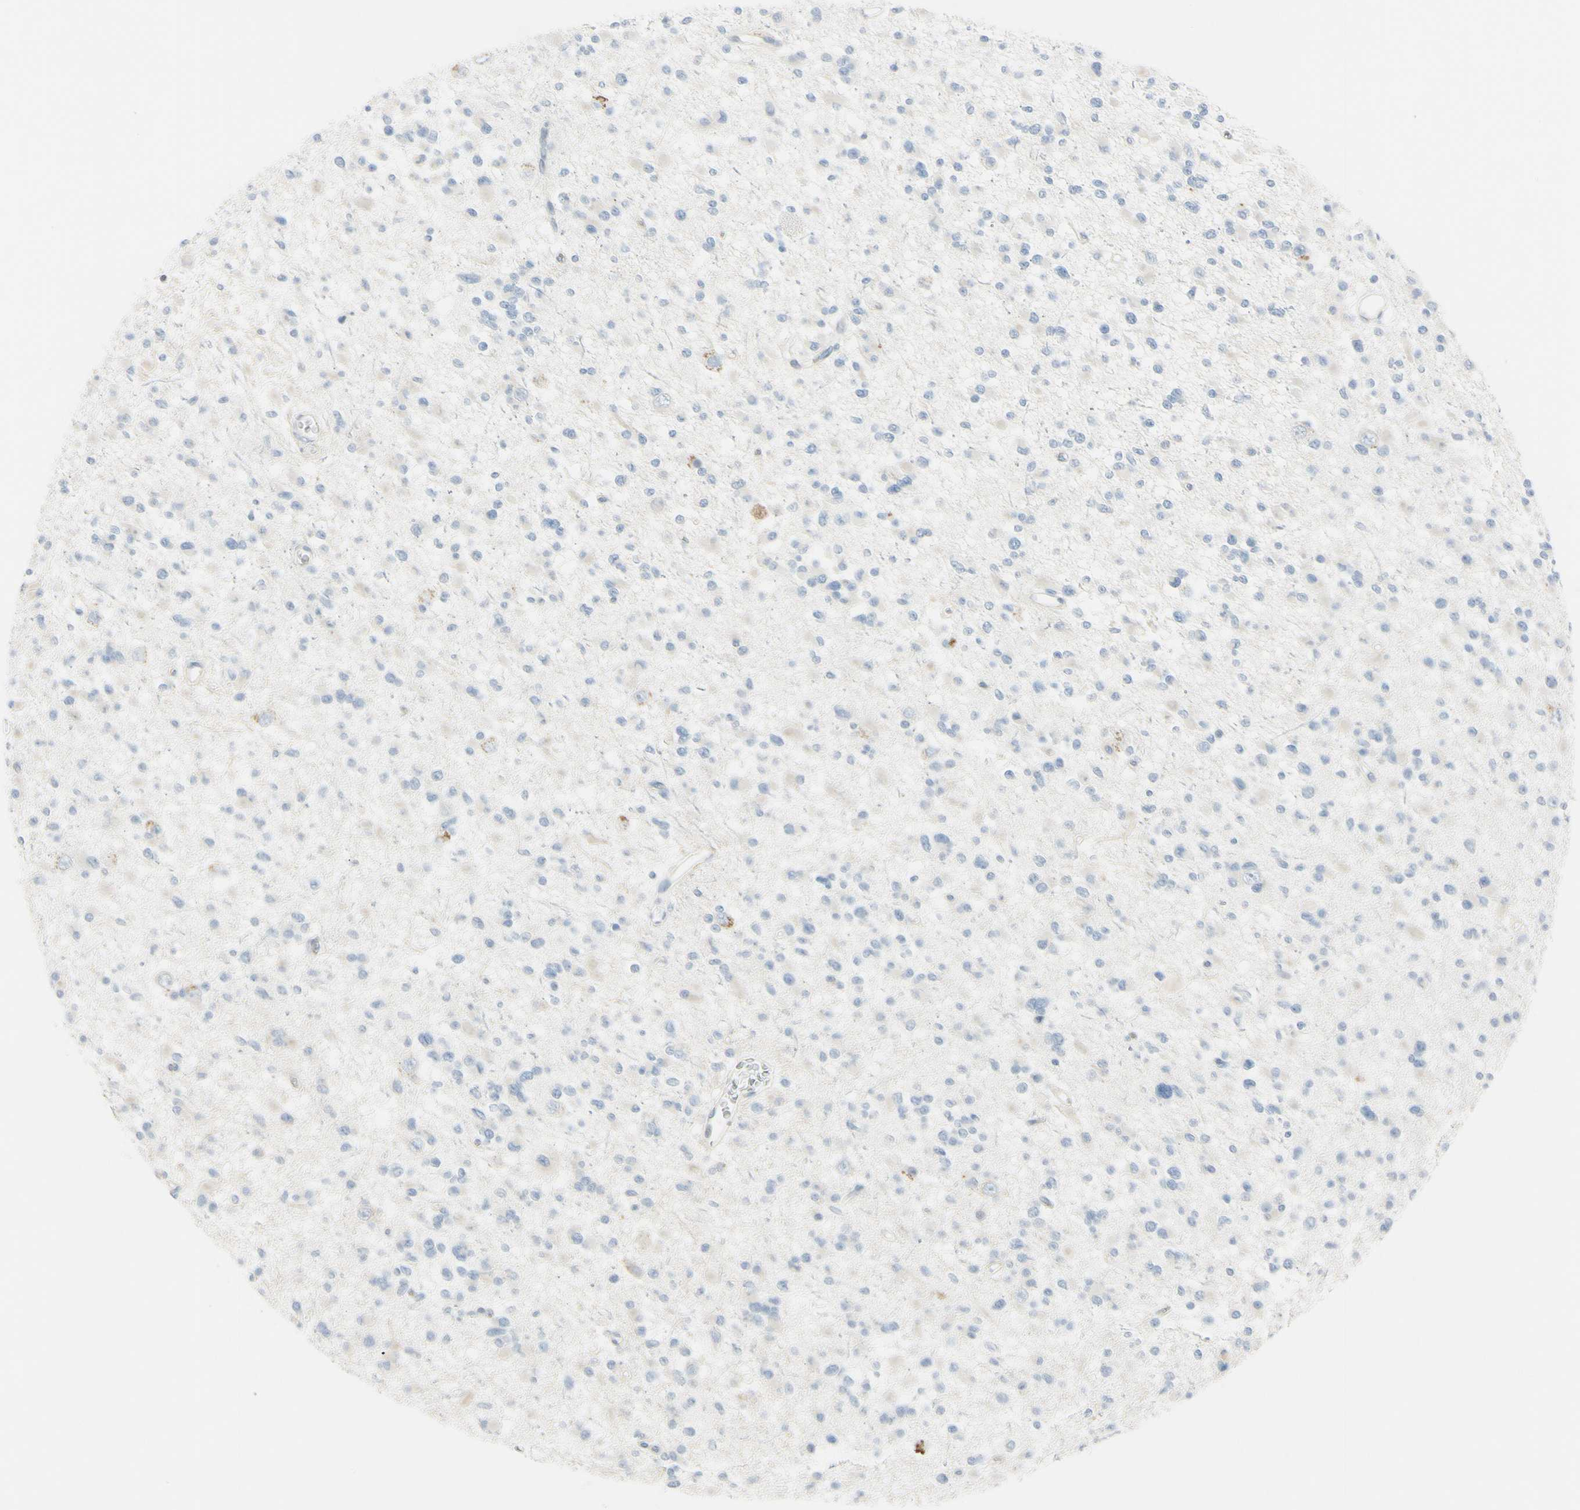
{"staining": {"intensity": "negative", "quantity": "none", "location": "none"}, "tissue": "glioma", "cell_type": "Tumor cells", "image_type": "cancer", "snomed": [{"axis": "morphology", "description": "Glioma, malignant, Low grade"}, {"axis": "topography", "description": "Brain"}], "caption": "Immunohistochemistry histopathology image of neoplastic tissue: glioma stained with DAB (3,3'-diaminobenzidine) reveals no significant protein expression in tumor cells.", "gene": "ASB9", "patient": {"sex": "female", "age": 22}}